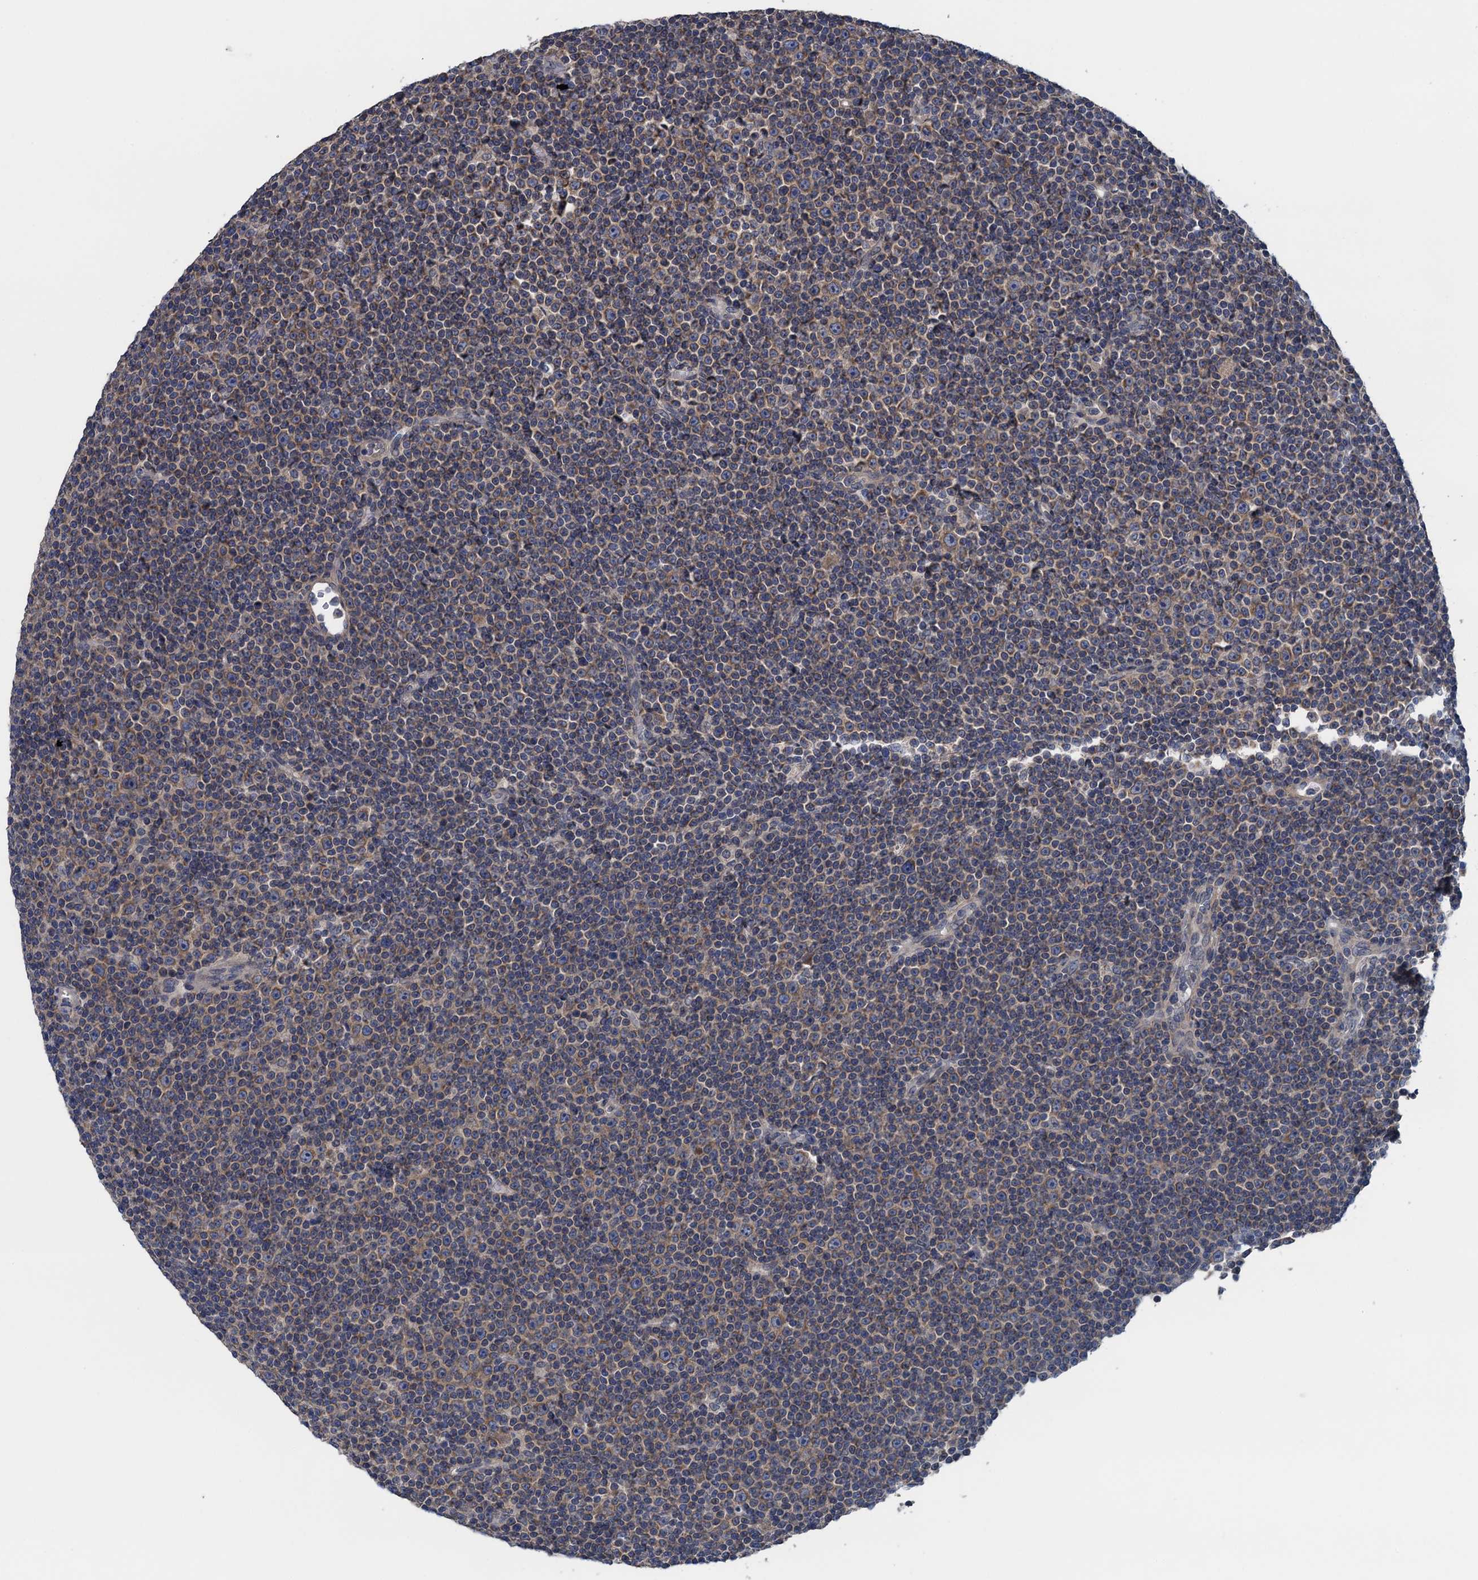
{"staining": {"intensity": "weak", "quantity": ">75%", "location": "cytoplasmic/membranous"}, "tissue": "lymphoma", "cell_type": "Tumor cells", "image_type": "cancer", "snomed": [{"axis": "morphology", "description": "Malignant lymphoma, non-Hodgkin's type, Low grade"}, {"axis": "topography", "description": "Lymph node"}], "caption": "About >75% of tumor cells in human low-grade malignant lymphoma, non-Hodgkin's type reveal weak cytoplasmic/membranous protein expression as visualized by brown immunohistochemical staining.", "gene": "CTU2", "patient": {"sex": "female", "age": 67}}